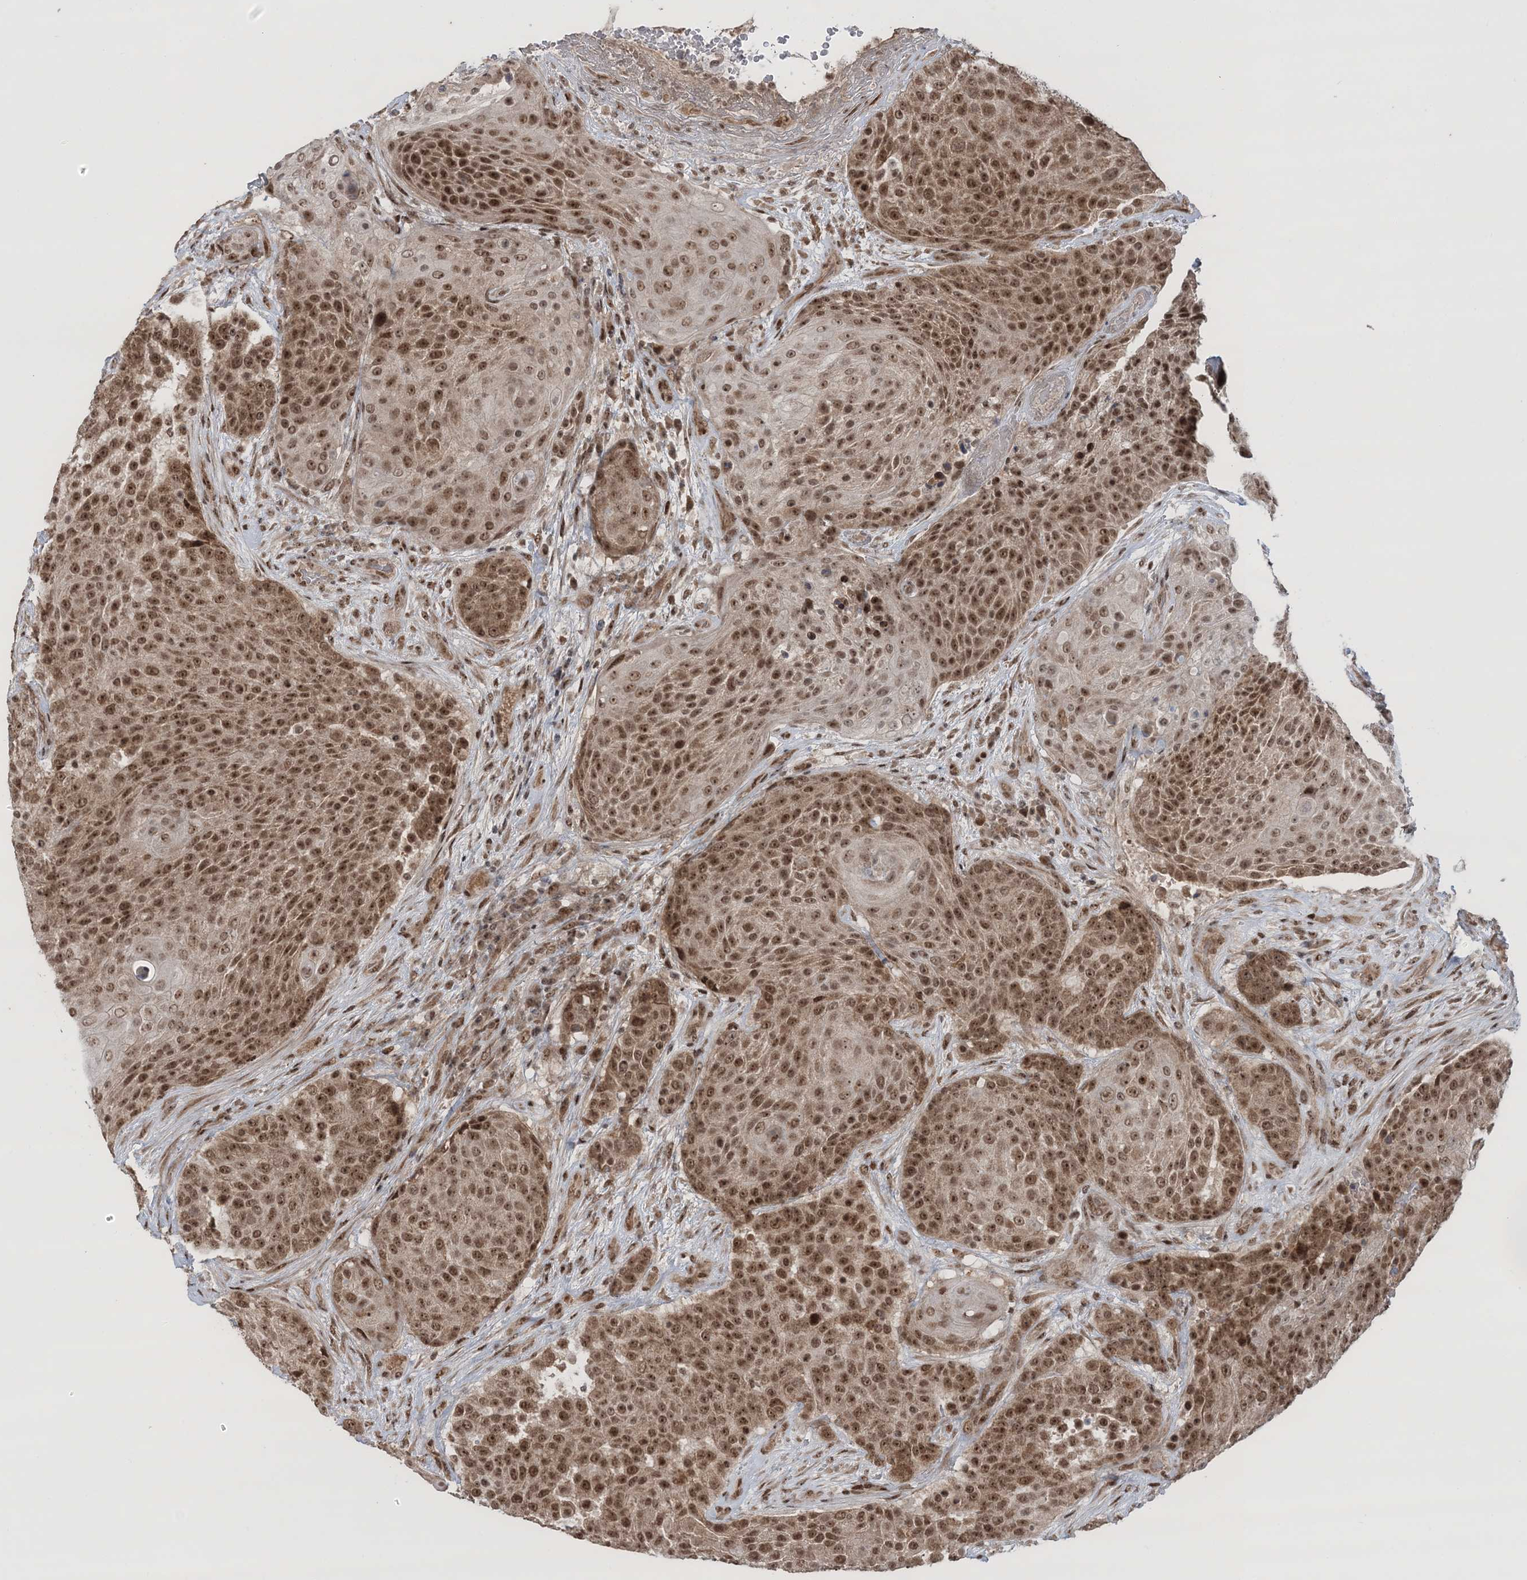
{"staining": {"intensity": "moderate", "quantity": ">75%", "location": "nuclear"}, "tissue": "urothelial cancer", "cell_type": "Tumor cells", "image_type": "cancer", "snomed": [{"axis": "morphology", "description": "Urothelial carcinoma, High grade"}, {"axis": "topography", "description": "Urinary bladder"}], "caption": "Human urothelial cancer stained with a protein marker displays moderate staining in tumor cells.", "gene": "NOA1", "patient": {"sex": "female", "age": 63}}